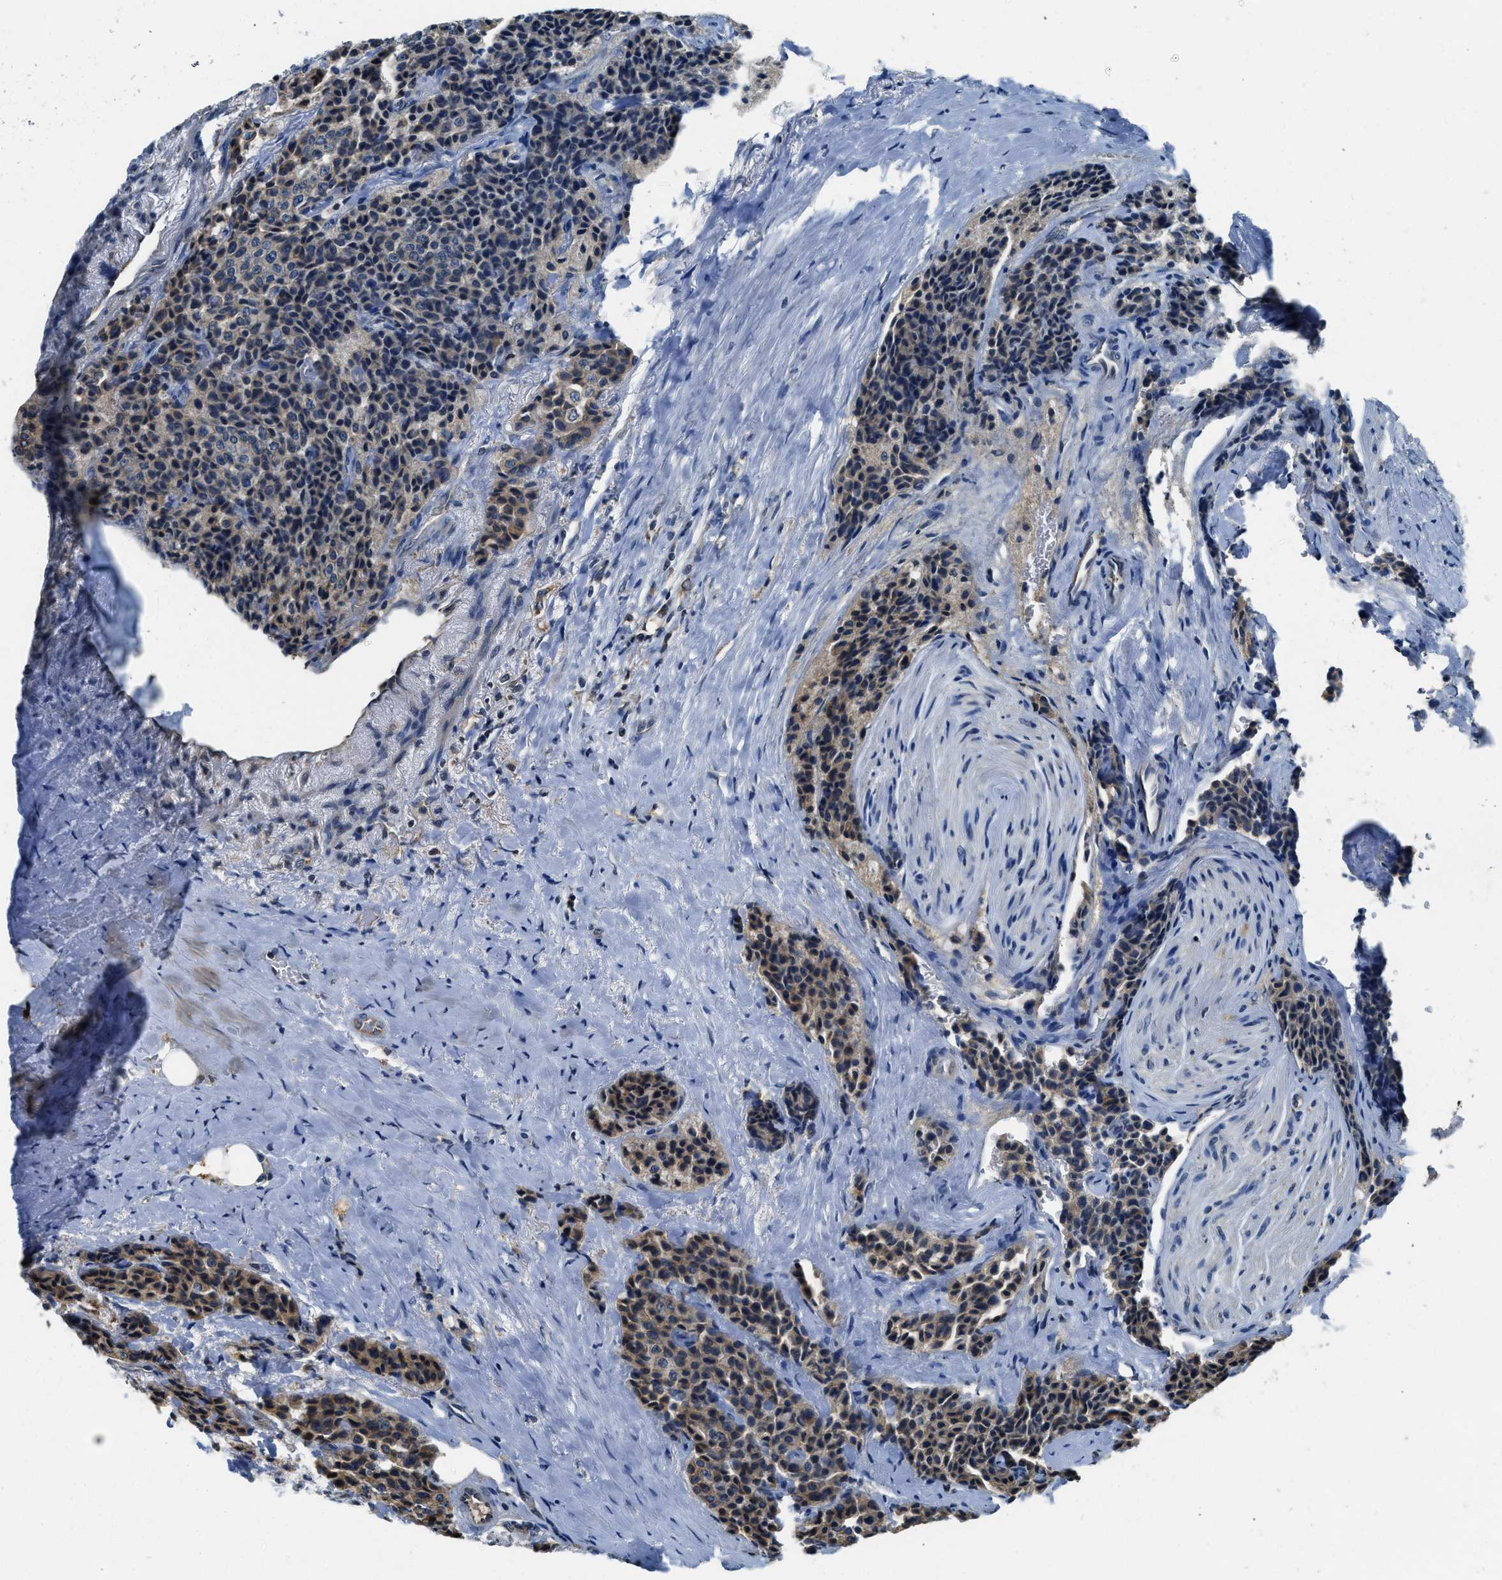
{"staining": {"intensity": "weak", "quantity": "25%-75%", "location": "cytoplasmic/membranous"}, "tissue": "carcinoid", "cell_type": "Tumor cells", "image_type": "cancer", "snomed": [{"axis": "morphology", "description": "Carcinoid, malignant, NOS"}, {"axis": "topography", "description": "Colon"}], "caption": "Carcinoid tissue demonstrates weak cytoplasmic/membranous positivity in about 25%-75% of tumor cells (DAB IHC, brown staining for protein, blue staining for nuclei).", "gene": "BCAP31", "patient": {"sex": "female", "age": 61}}